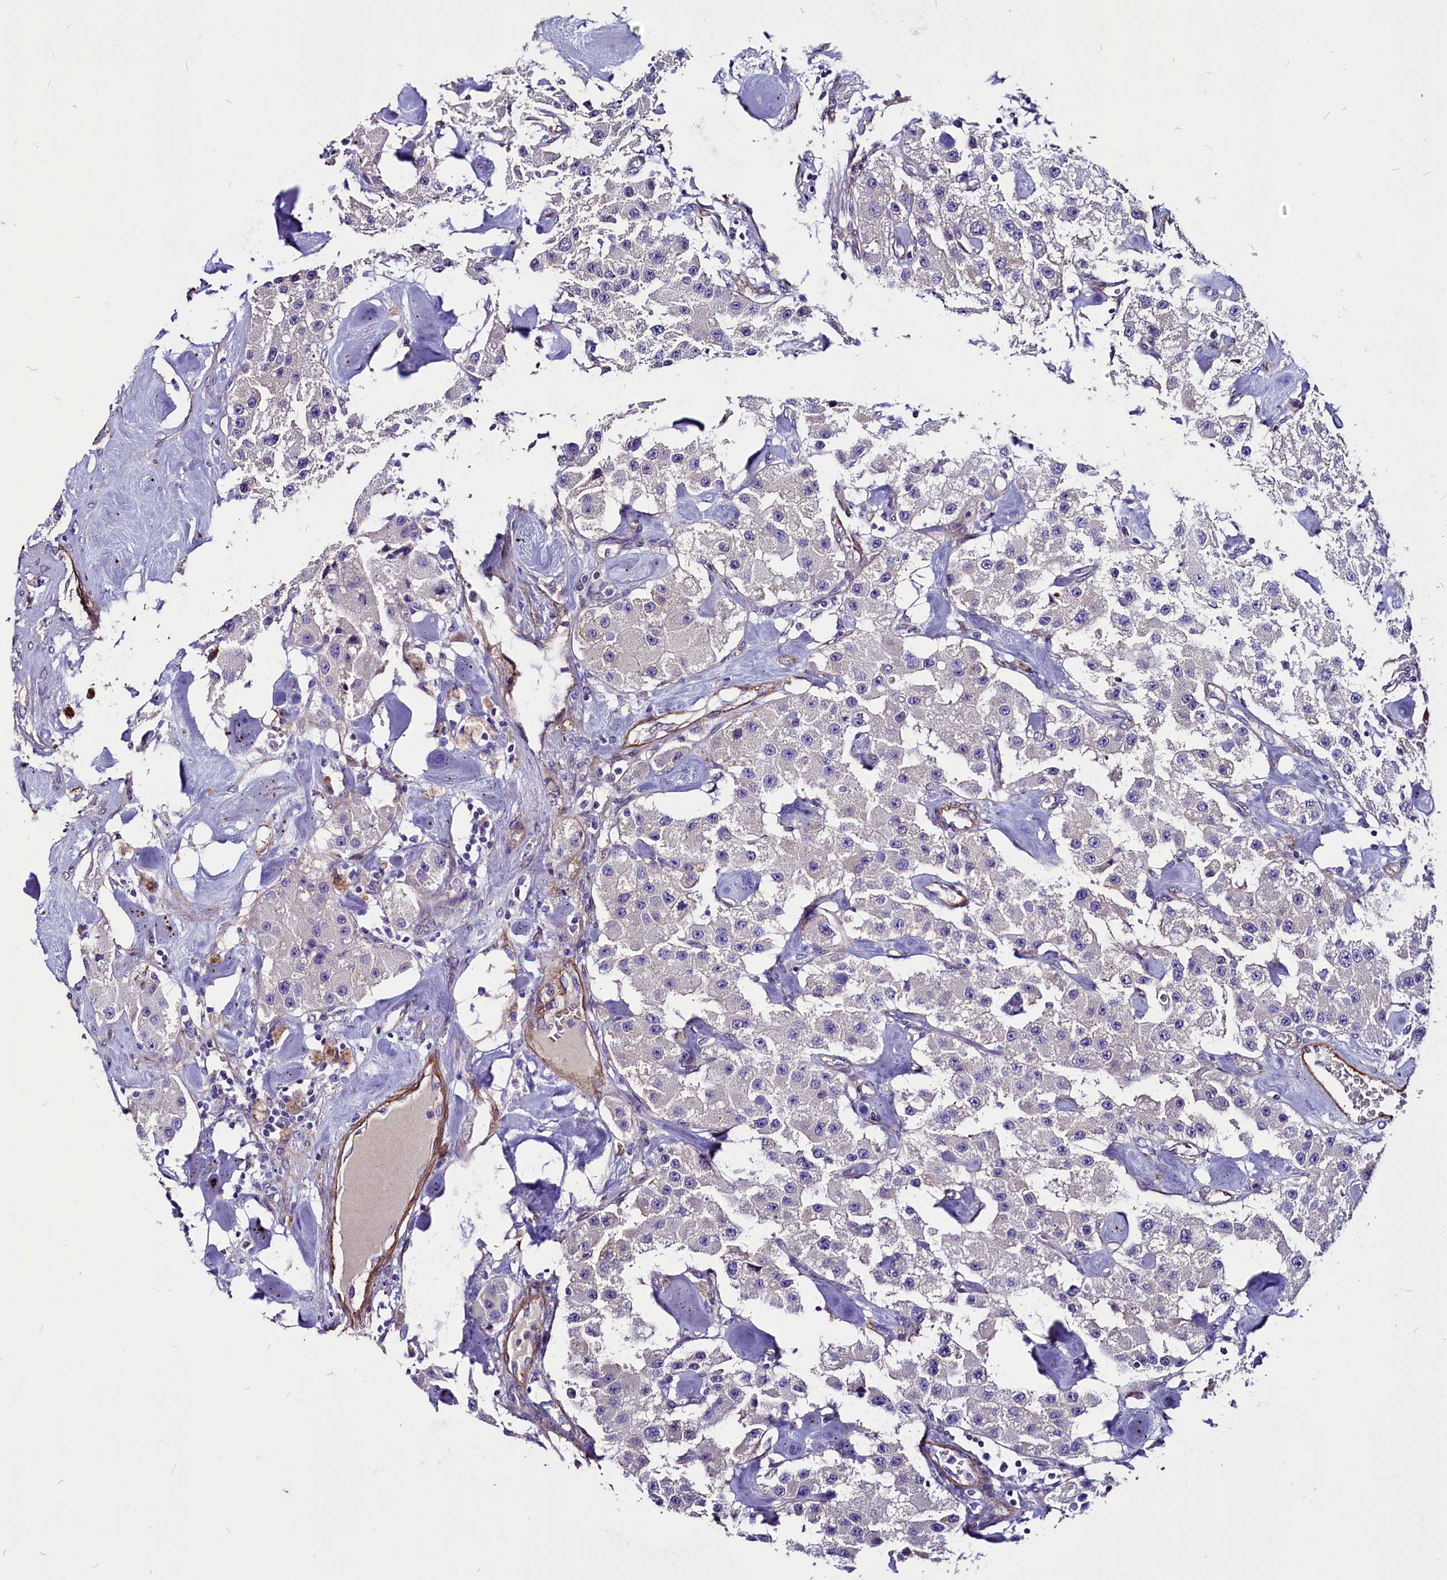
{"staining": {"intensity": "negative", "quantity": "none", "location": "none"}, "tissue": "carcinoid", "cell_type": "Tumor cells", "image_type": "cancer", "snomed": [{"axis": "morphology", "description": "Carcinoid, malignant, NOS"}, {"axis": "topography", "description": "Pancreas"}], "caption": "Malignant carcinoid was stained to show a protein in brown. There is no significant expression in tumor cells.", "gene": "ZNF749", "patient": {"sex": "male", "age": 41}}